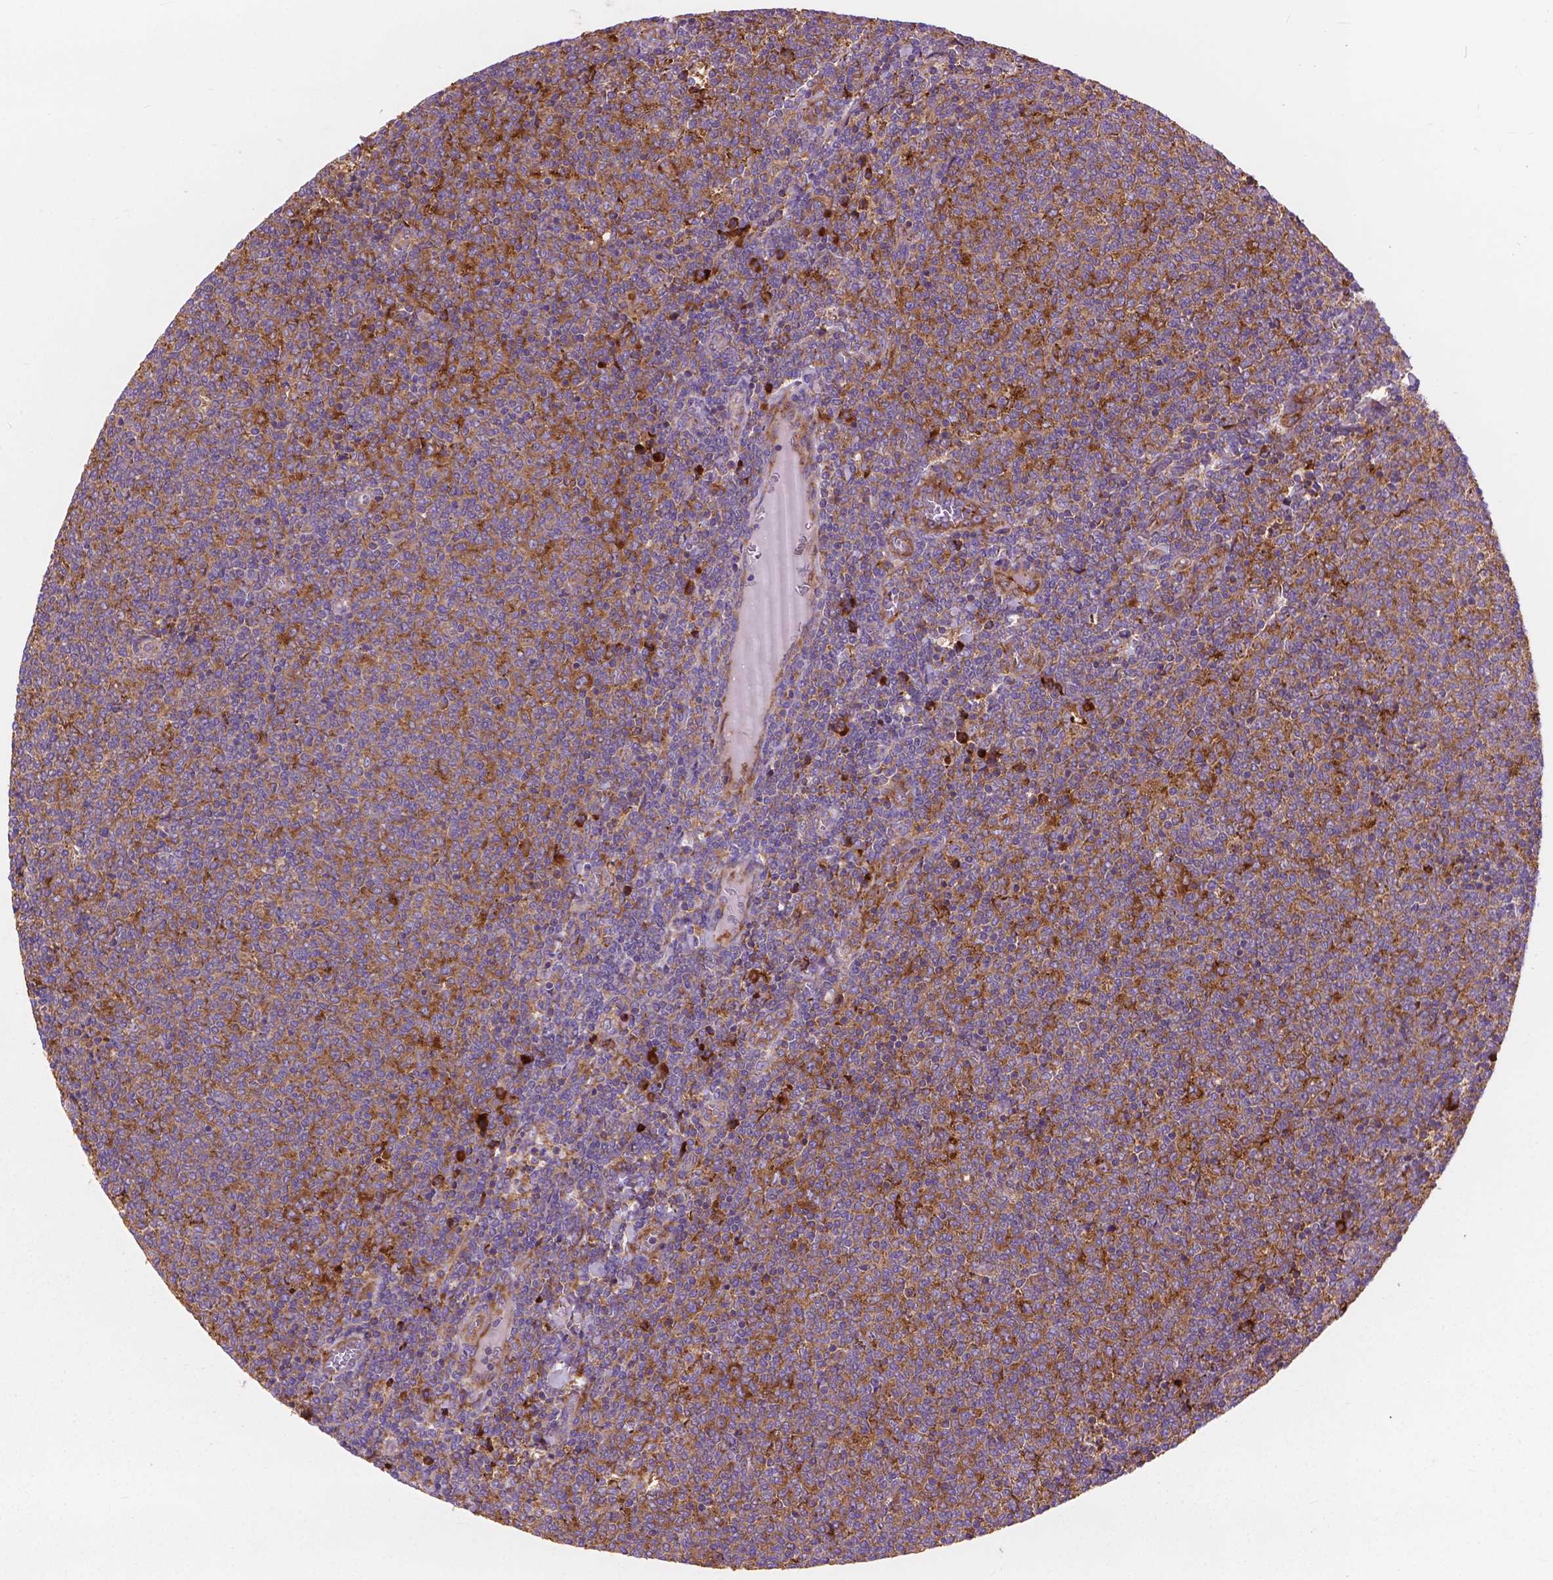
{"staining": {"intensity": "moderate", "quantity": ">75%", "location": "cytoplasmic/membranous"}, "tissue": "lymphoma", "cell_type": "Tumor cells", "image_type": "cancer", "snomed": [{"axis": "morphology", "description": "Malignant lymphoma, non-Hodgkin's type, Low grade"}, {"axis": "topography", "description": "Lymph node"}], "caption": "Tumor cells reveal medium levels of moderate cytoplasmic/membranous staining in about >75% of cells in human lymphoma.", "gene": "RPL37A", "patient": {"sex": "male", "age": 52}}